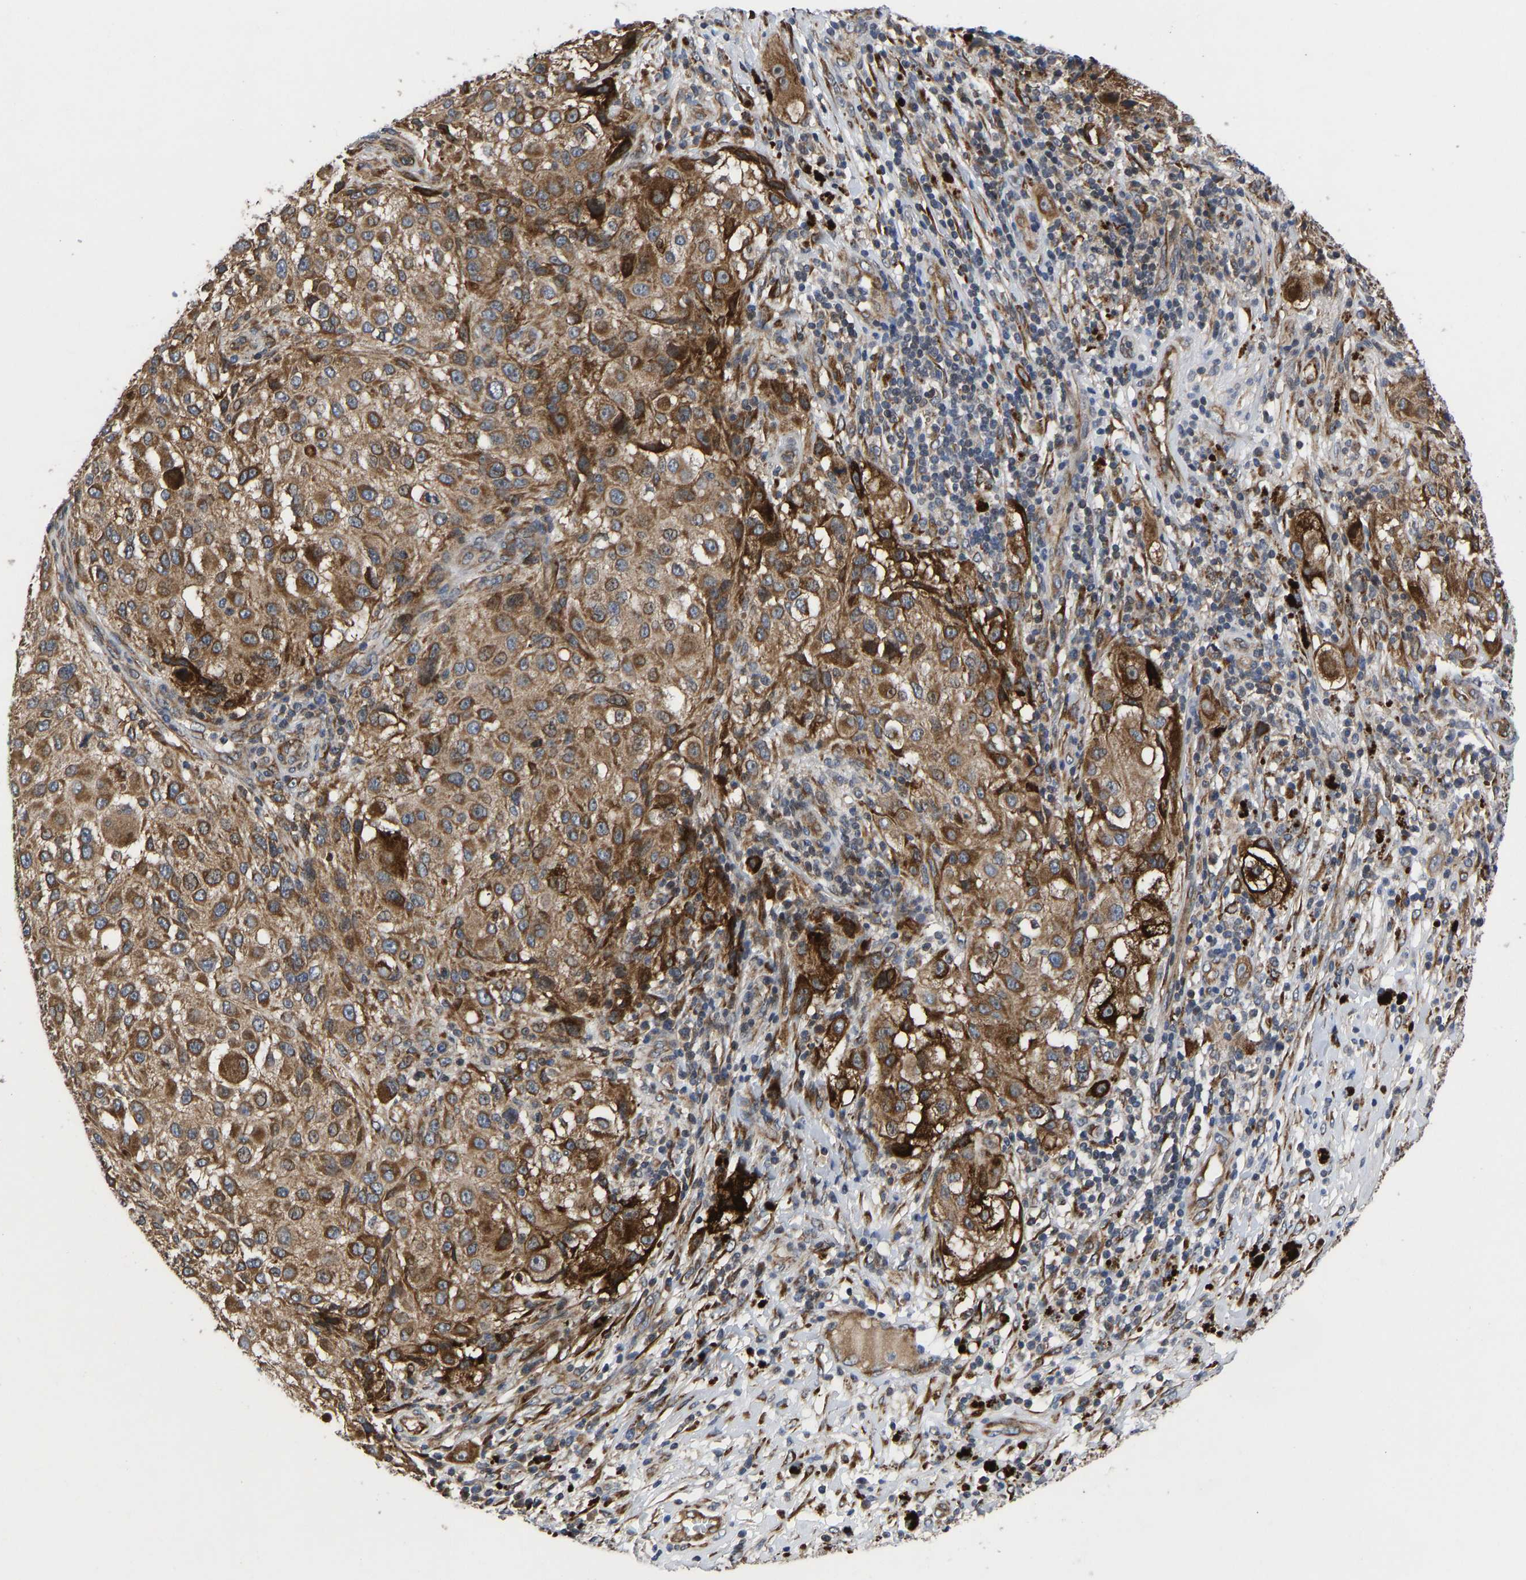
{"staining": {"intensity": "moderate", "quantity": ">75%", "location": "cytoplasmic/membranous"}, "tissue": "melanoma", "cell_type": "Tumor cells", "image_type": "cancer", "snomed": [{"axis": "morphology", "description": "Necrosis, NOS"}, {"axis": "morphology", "description": "Malignant melanoma, NOS"}, {"axis": "topography", "description": "Skin"}], "caption": "IHC photomicrograph of melanoma stained for a protein (brown), which demonstrates medium levels of moderate cytoplasmic/membranous staining in approximately >75% of tumor cells.", "gene": "FRRS1", "patient": {"sex": "female", "age": 87}}